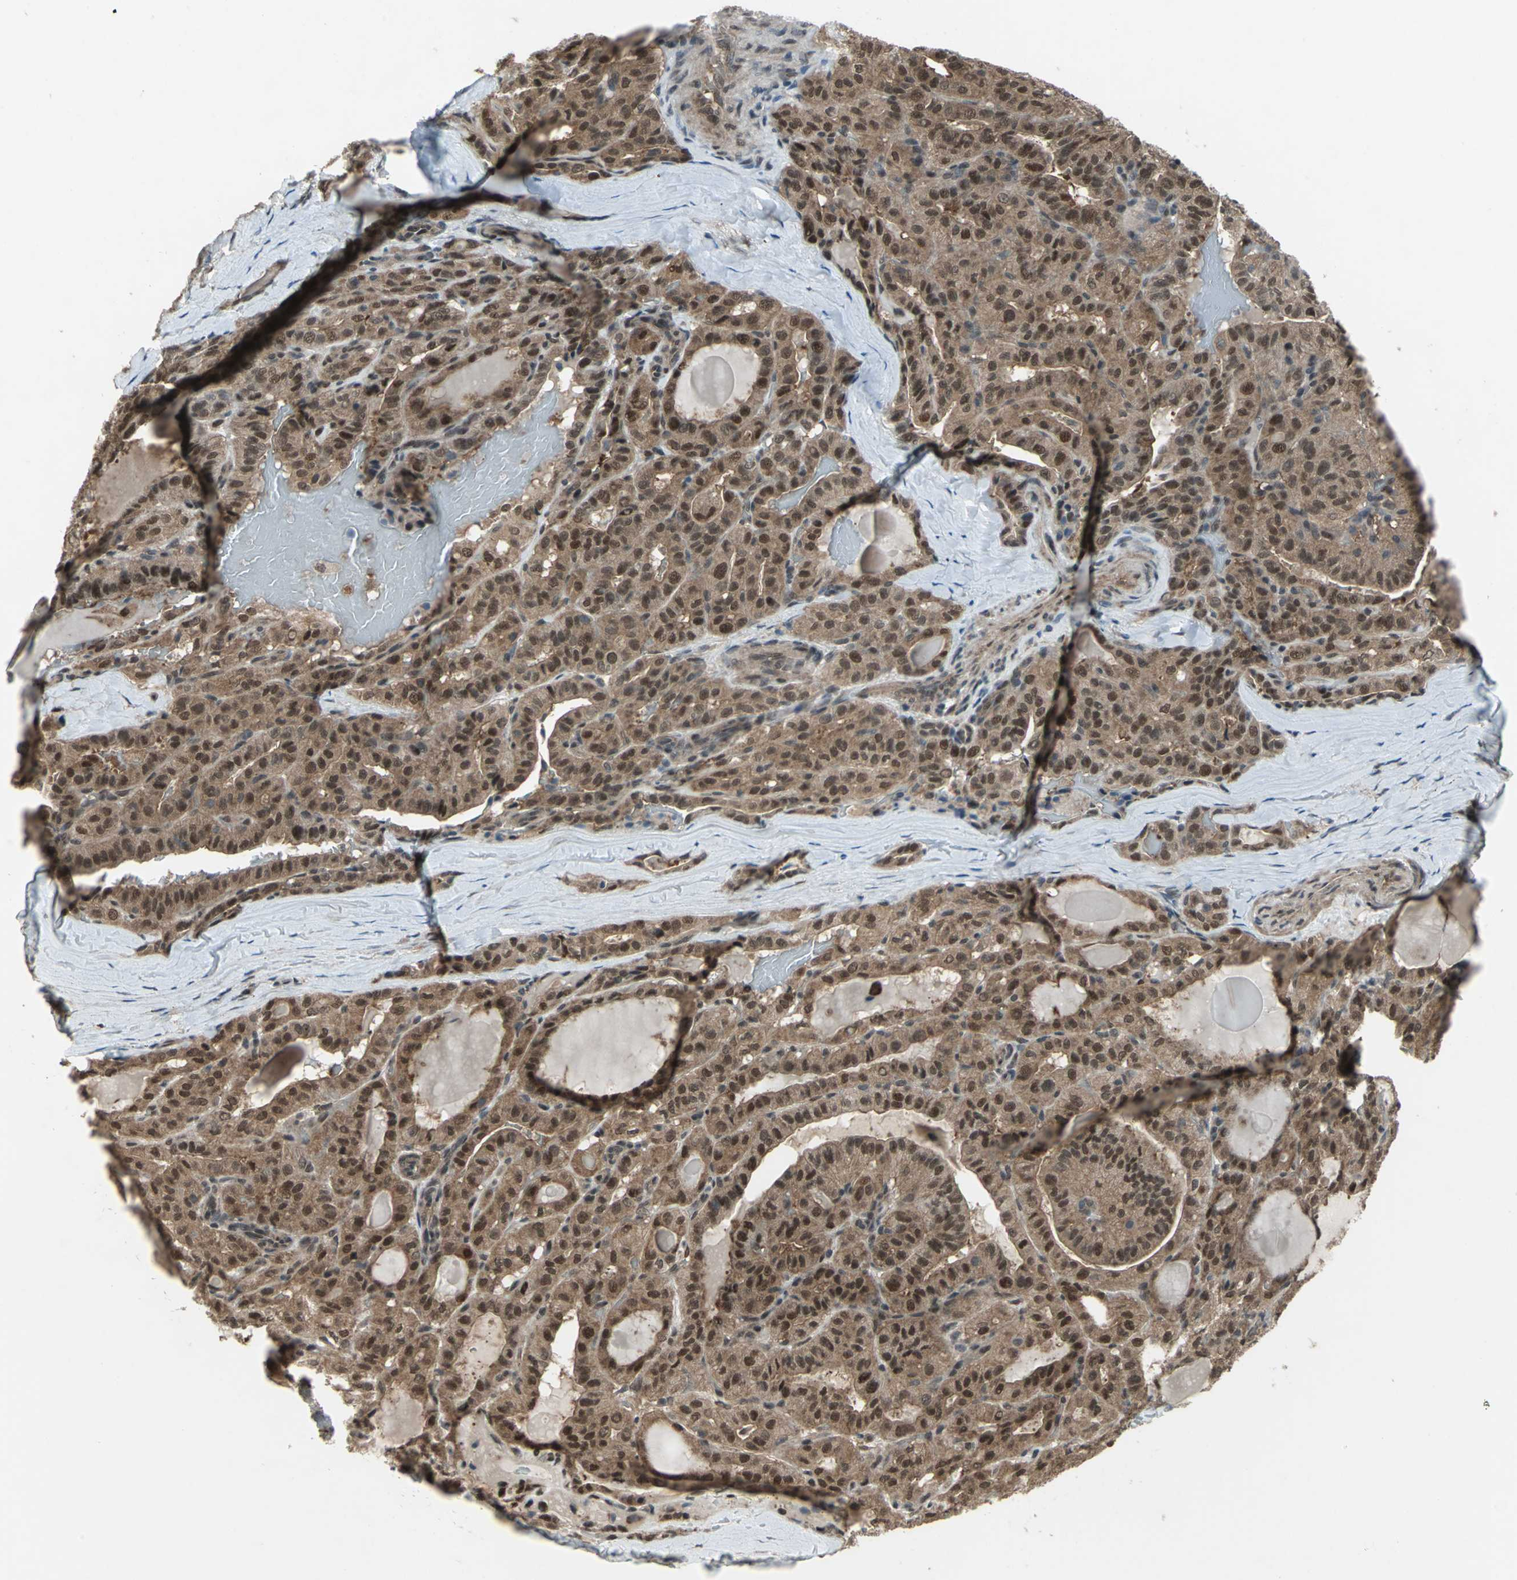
{"staining": {"intensity": "moderate", "quantity": ">75%", "location": "cytoplasmic/membranous,nuclear"}, "tissue": "thyroid cancer", "cell_type": "Tumor cells", "image_type": "cancer", "snomed": [{"axis": "morphology", "description": "Papillary adenocarcinoma, NOS"}, {"axis": "topography", "description": "Thyroid gland"}], "caption": "Thyroid cancer (papillary adenocarcinoma) stained with immunohistochemistry demonstrates moderate cytoplasmic/membranous and nuclear expression in about >75% of tumor cells. (IHC, brightfield microscopy, high magnification).", "gene": "COPS5", "patient": {"sex": "male", "age": 77}}